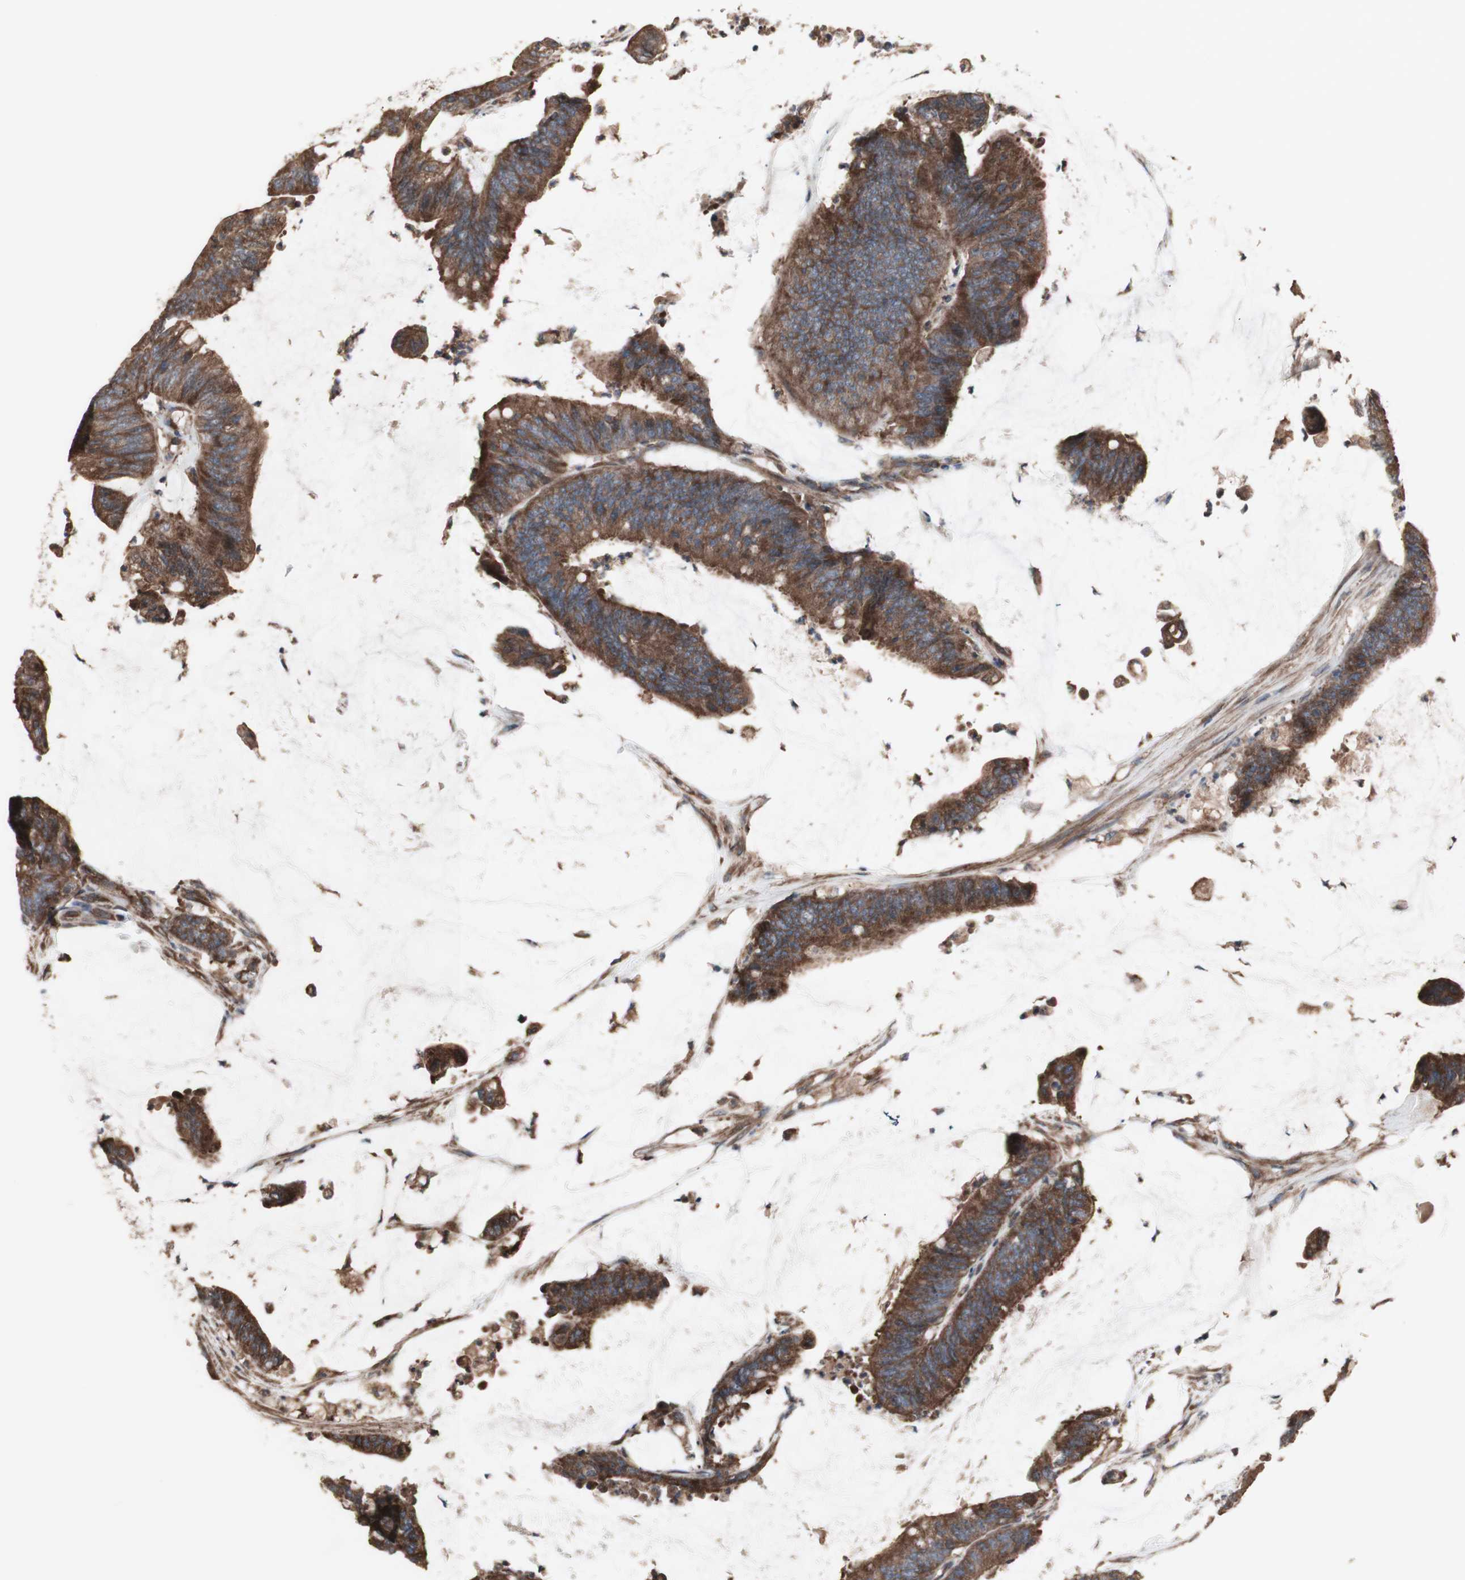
{"staining": {"intensity": "strong", "quantity": ">75%", "location": "cytoplasmic/membranous"}, "tissue": "colorectal cancer", "cell_type": "Tumor cells", "image_type": "cancer", "snomed": [{"axis": "morphology", "description": "Adenocarcinoma, NOS"}, {"axis": "topography", "description": "Rectum"}], "caption": "Immunohistochemical staining of colorectal adenocarcinoma demonstrates high levels of strong cytoplasmic/membranous staining in about >75% of tumor cells. The staining is performed using DAB (3,3'-diaminobenzidine) brown chromogen to label protein expression. The nuclei are counter-stained blue using hematoxylin.", "gene": "COPB1", "patient": {"sex": "female", "age": 66}}